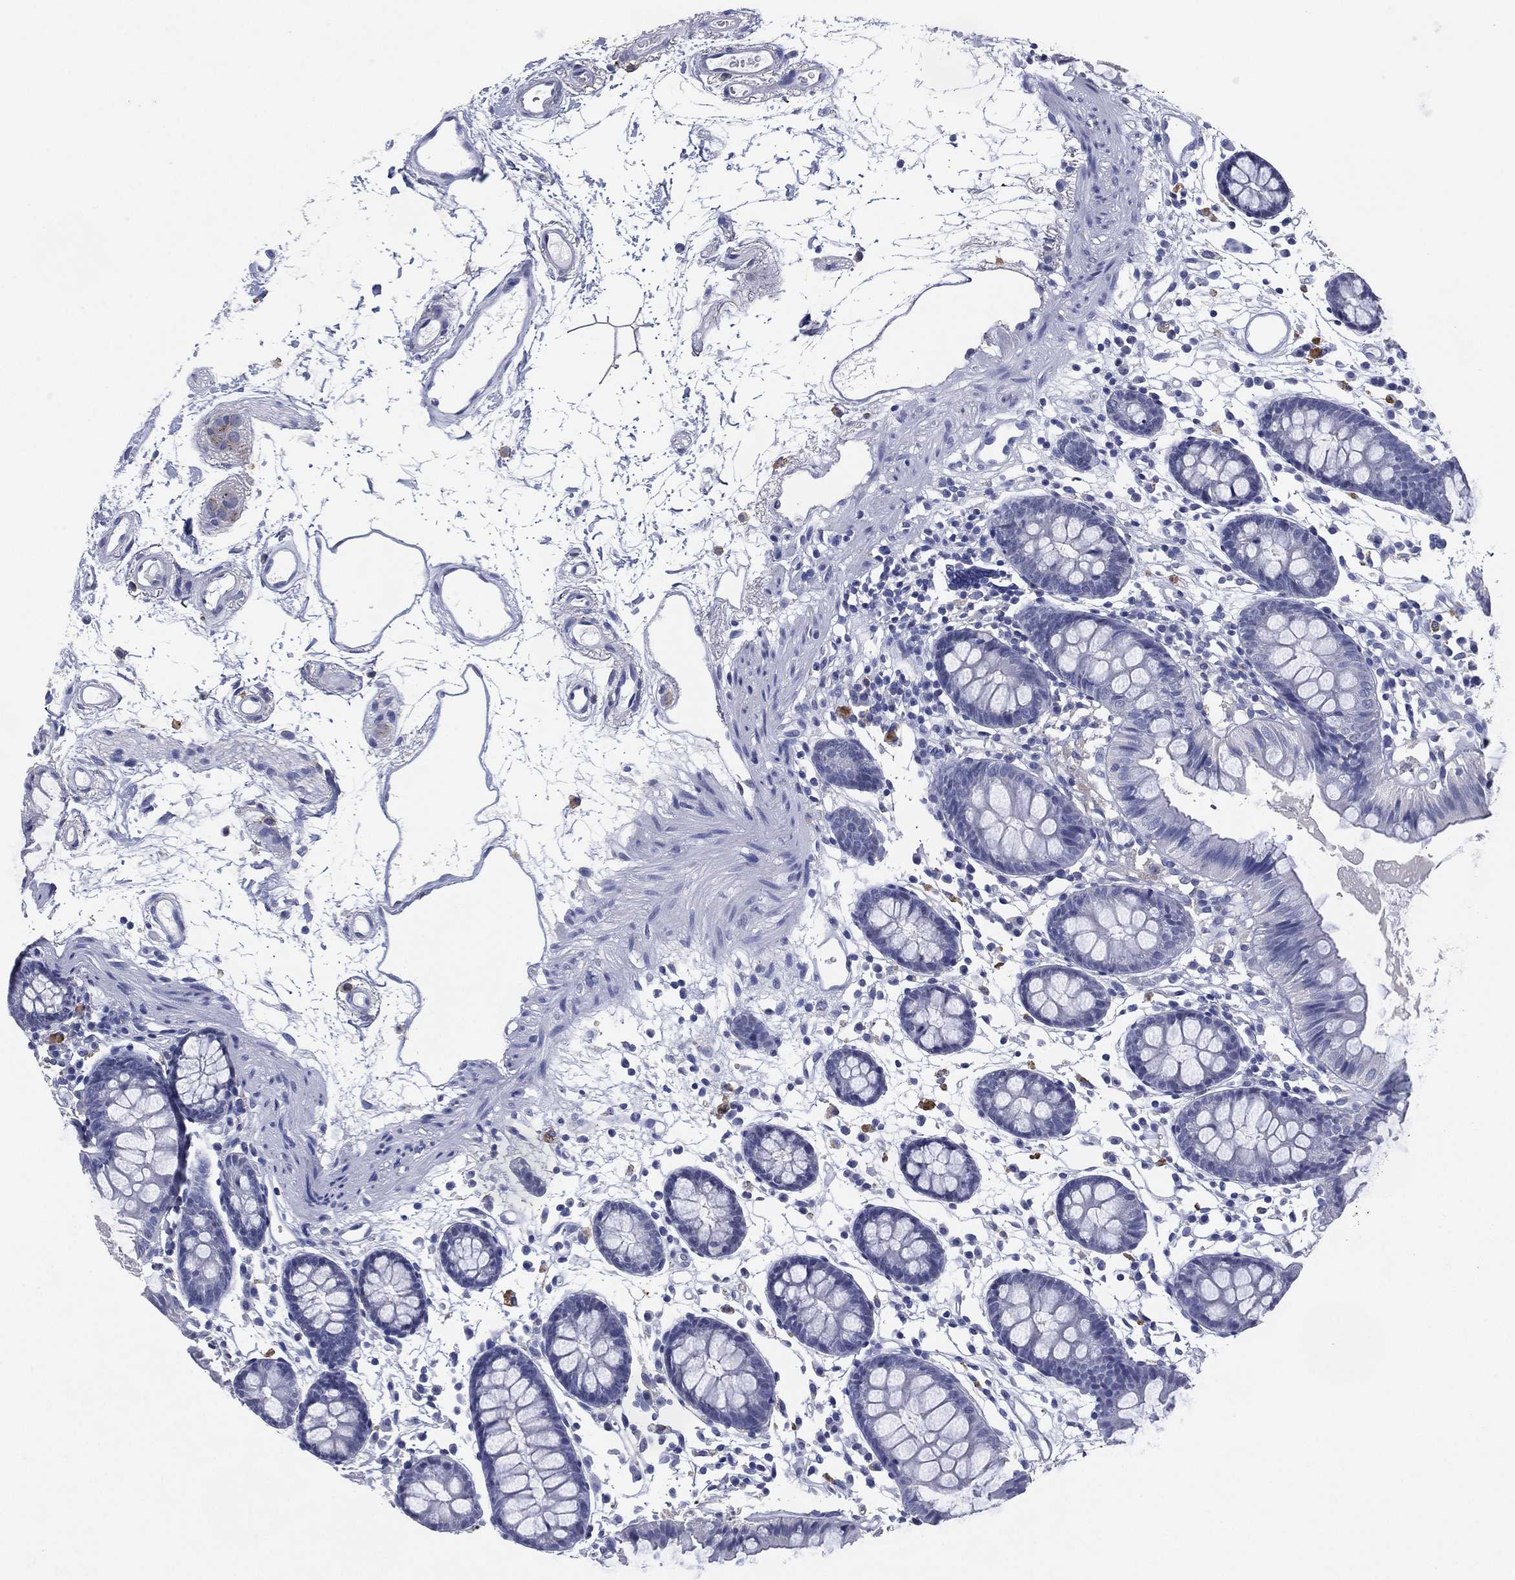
{"staining": {"intensity": "negative", "quantity": "none", "location": "none"}, "tissue": "colon", "cell_type": "Endothelial cells", "image_type": "normal", "snomed": [{"axis": "morphology", "description": "Normal tissue, NOS"}, {"axis": "topography", "description": "Colon"}], "caption": "High power microscopy photomicrograph of an immunohistochemistry (IHC) histopathology image of benign colon, revealing no significant staining in endothelial cells.", "gene": "FSCN2", "patient": {"sex": "female", "age": 84}}